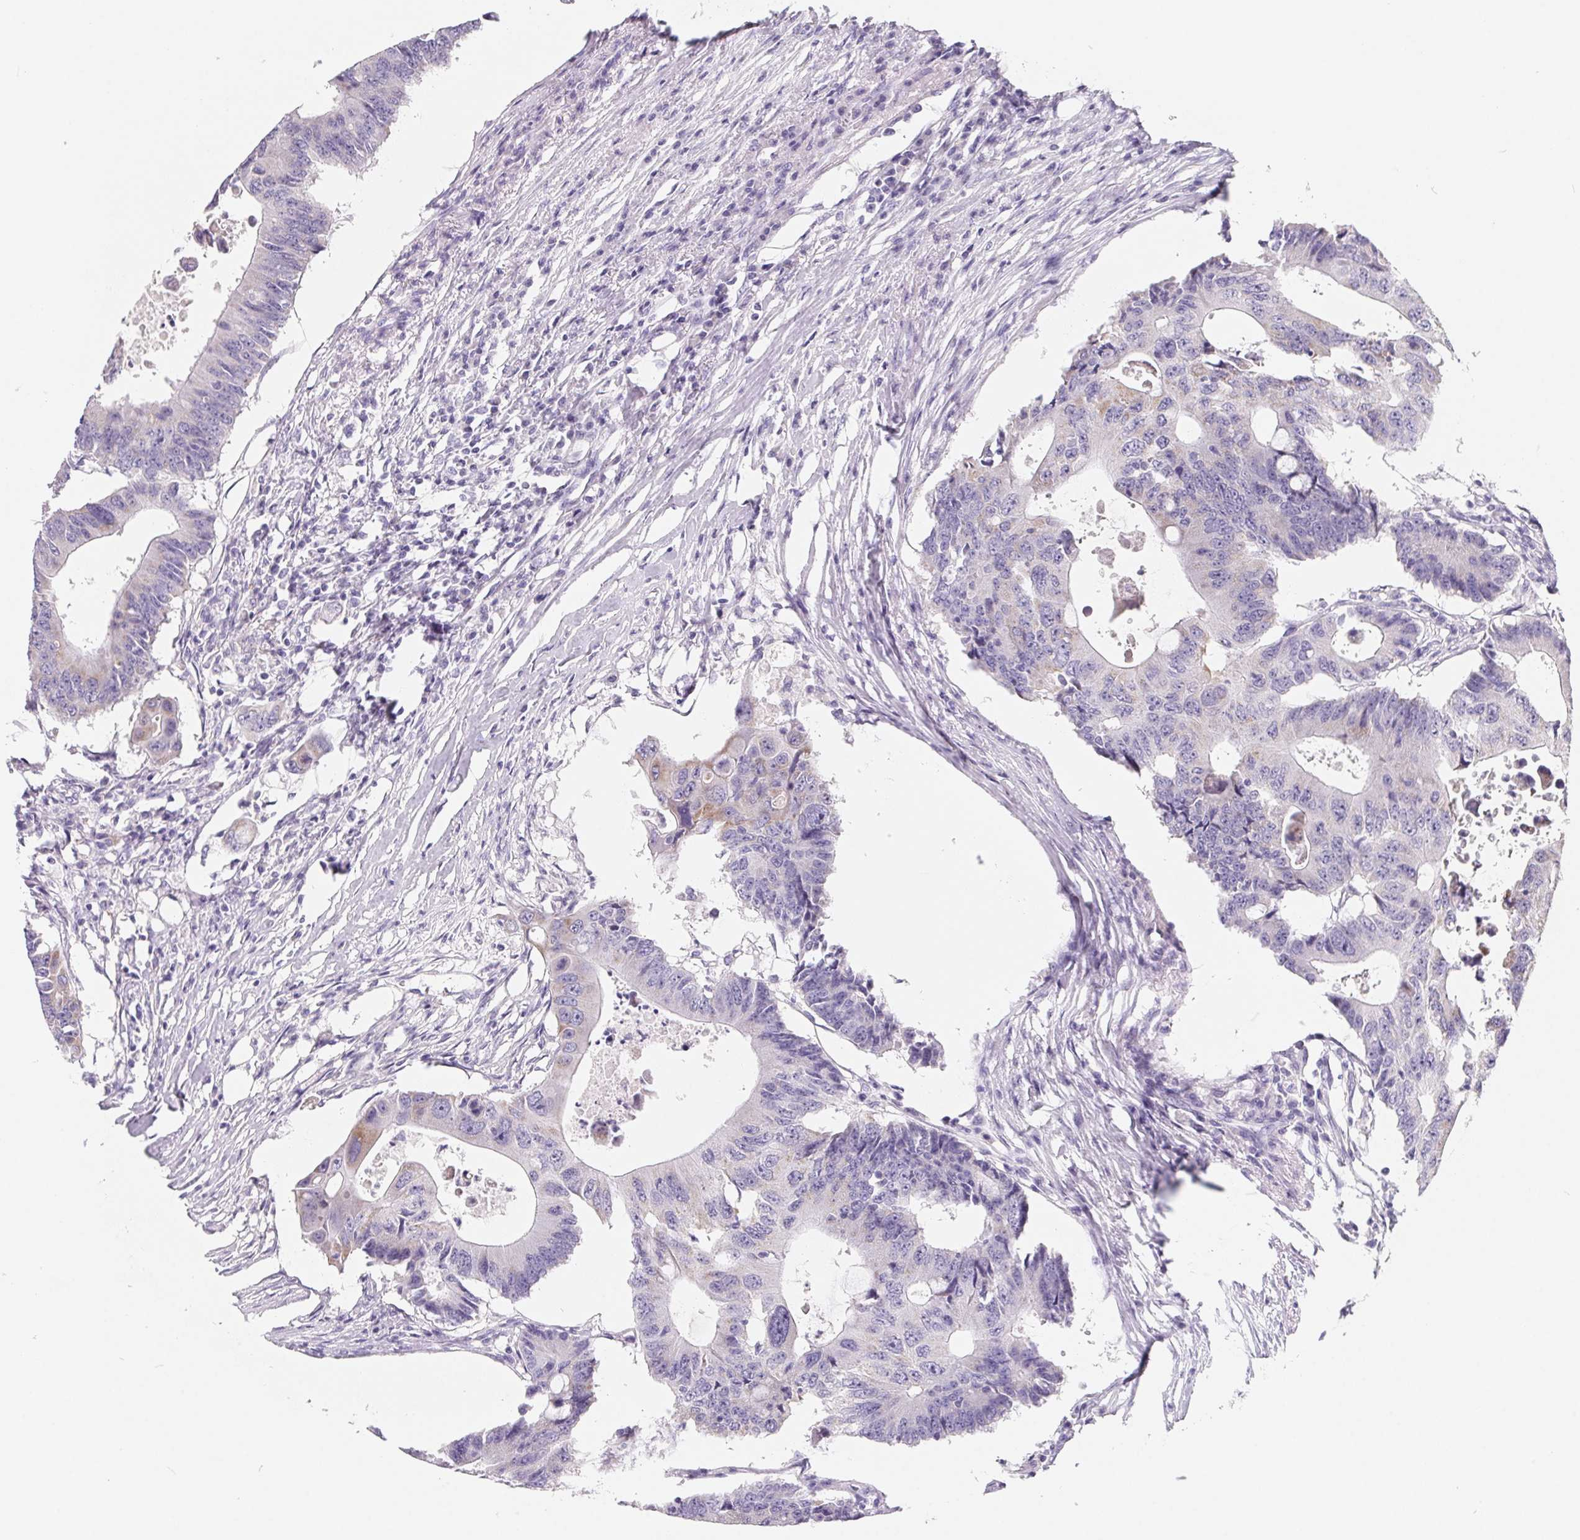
{"staining": {"intensity": "weak", "quantity": "<25%", "location": "cytoplasmic/membranous"}, "tissue": "colorectal cancer", "cell_type": "Tumor cells", "image_type": "cancer", "snomed": [{"axis": "morphology", "description": "Adenocarcinoma, NOS"}, {"axis": "topography", "description": "Colon"}], "caption": "This is an immunohistochemistry micrograph of colorectal adenocarcinoma. There is no expression in tumor cells.", "gene": "FDX1", "patient": {"sex": "male", "age": 71}}